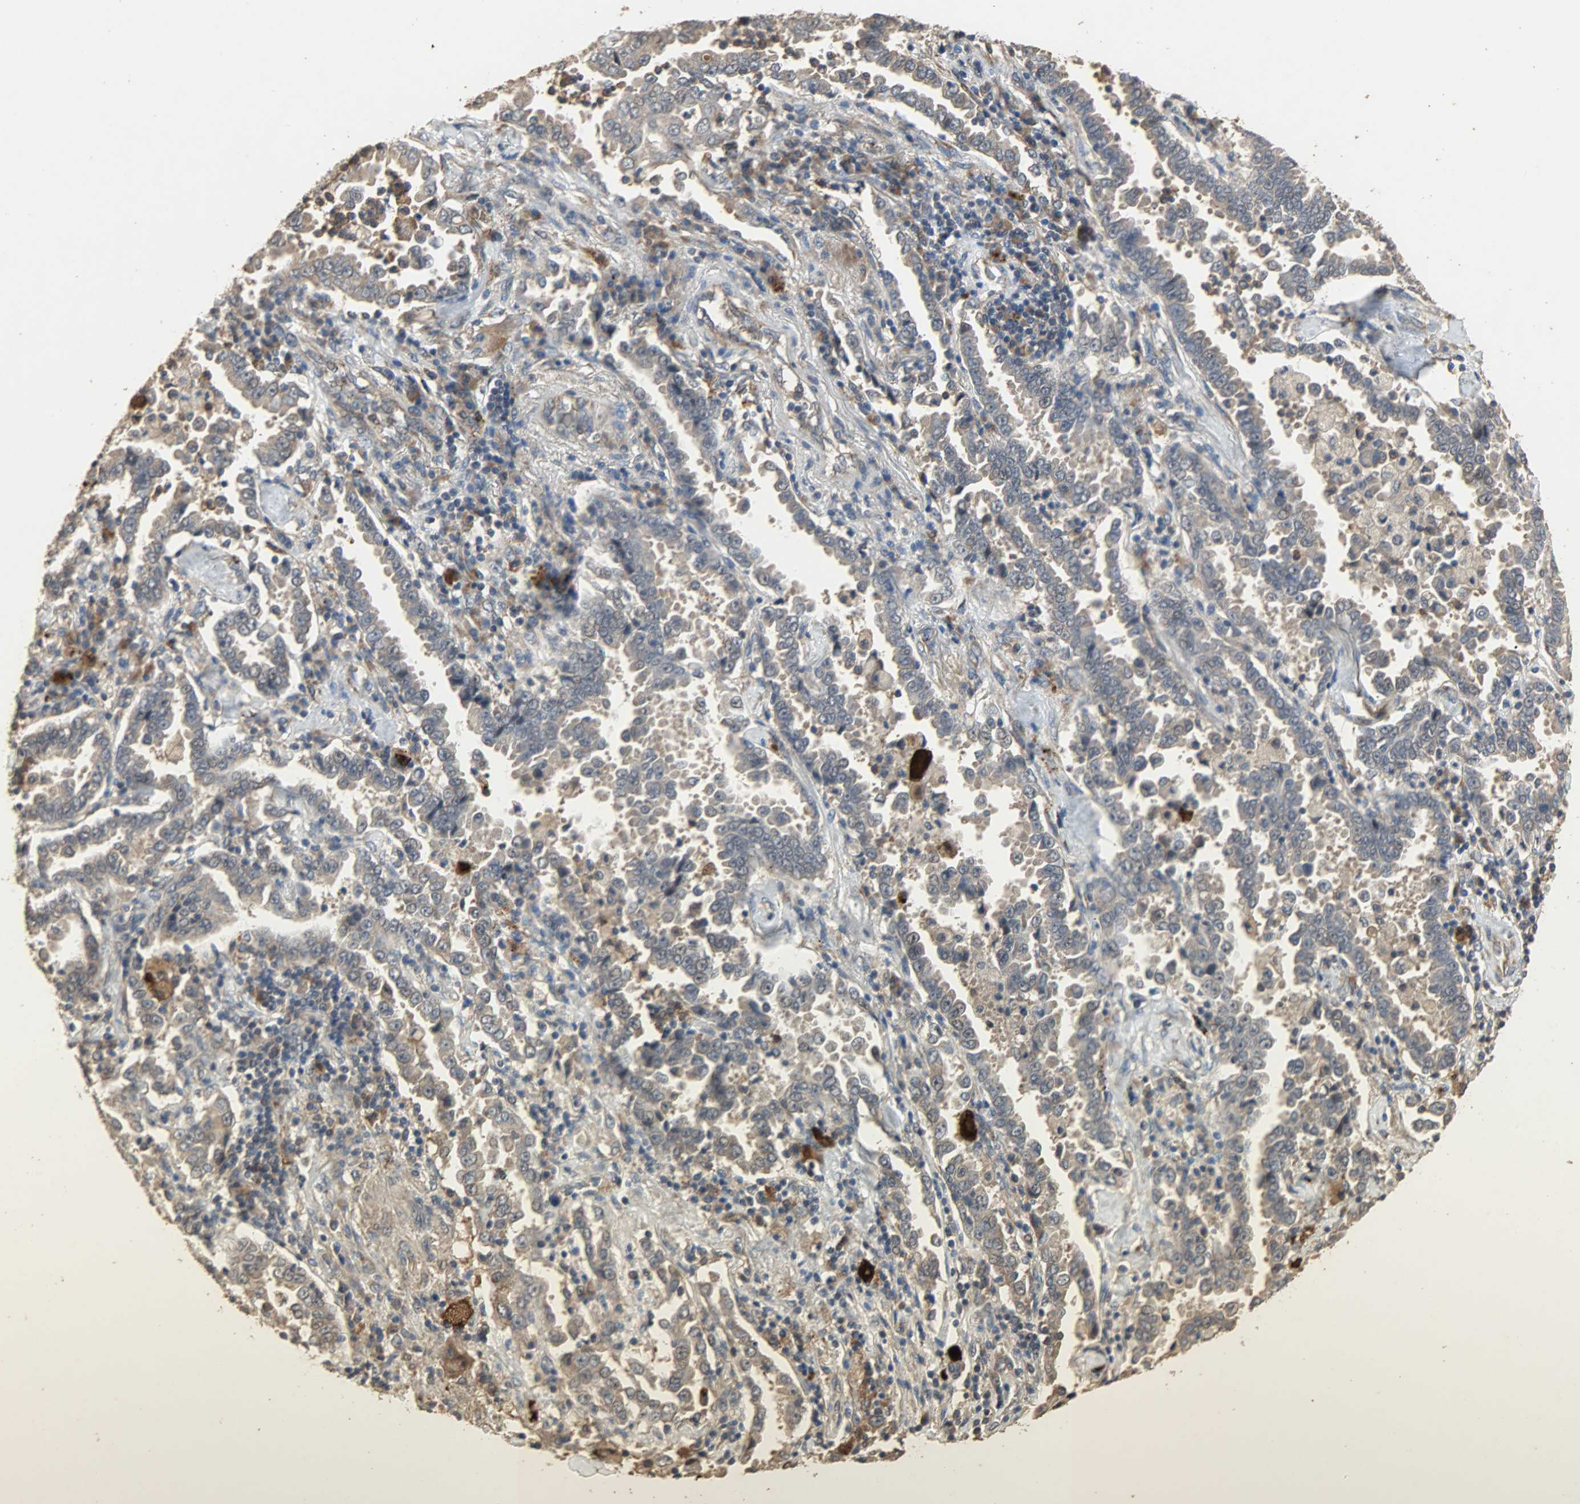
{"staining": {"intensity": "moderate", "quantity": ">75%", "location": "cytoplasmic/membranous"}, "tissue": "lung cancer", "cell_type": "Tumor cells", "image_type": "cancer", "snomed": [{"axis": "morphology", "description": "Normal tissue, NOS"}, {"axis": "morphology", "description": "Inflammation, NOS"}, {"axis": "morphology", "description": "Adenocarcinoma, NOS"}, {"axis": "topography", "description": "Lung"}], "caption": "Protein analysis of lung cancer (adenocarcinoma) tissue exhibits moderate cytoplasmic/membranous staining in approximately >75% of tumor cells. (Stains: DAB (3,3'-diaminobenzidine) in brown, nuclei in blue, Microscopy: brightfield microscopy at high magnification).", "gene": "CDKN2C", "patient": {"sex": "female", "age": 64}}